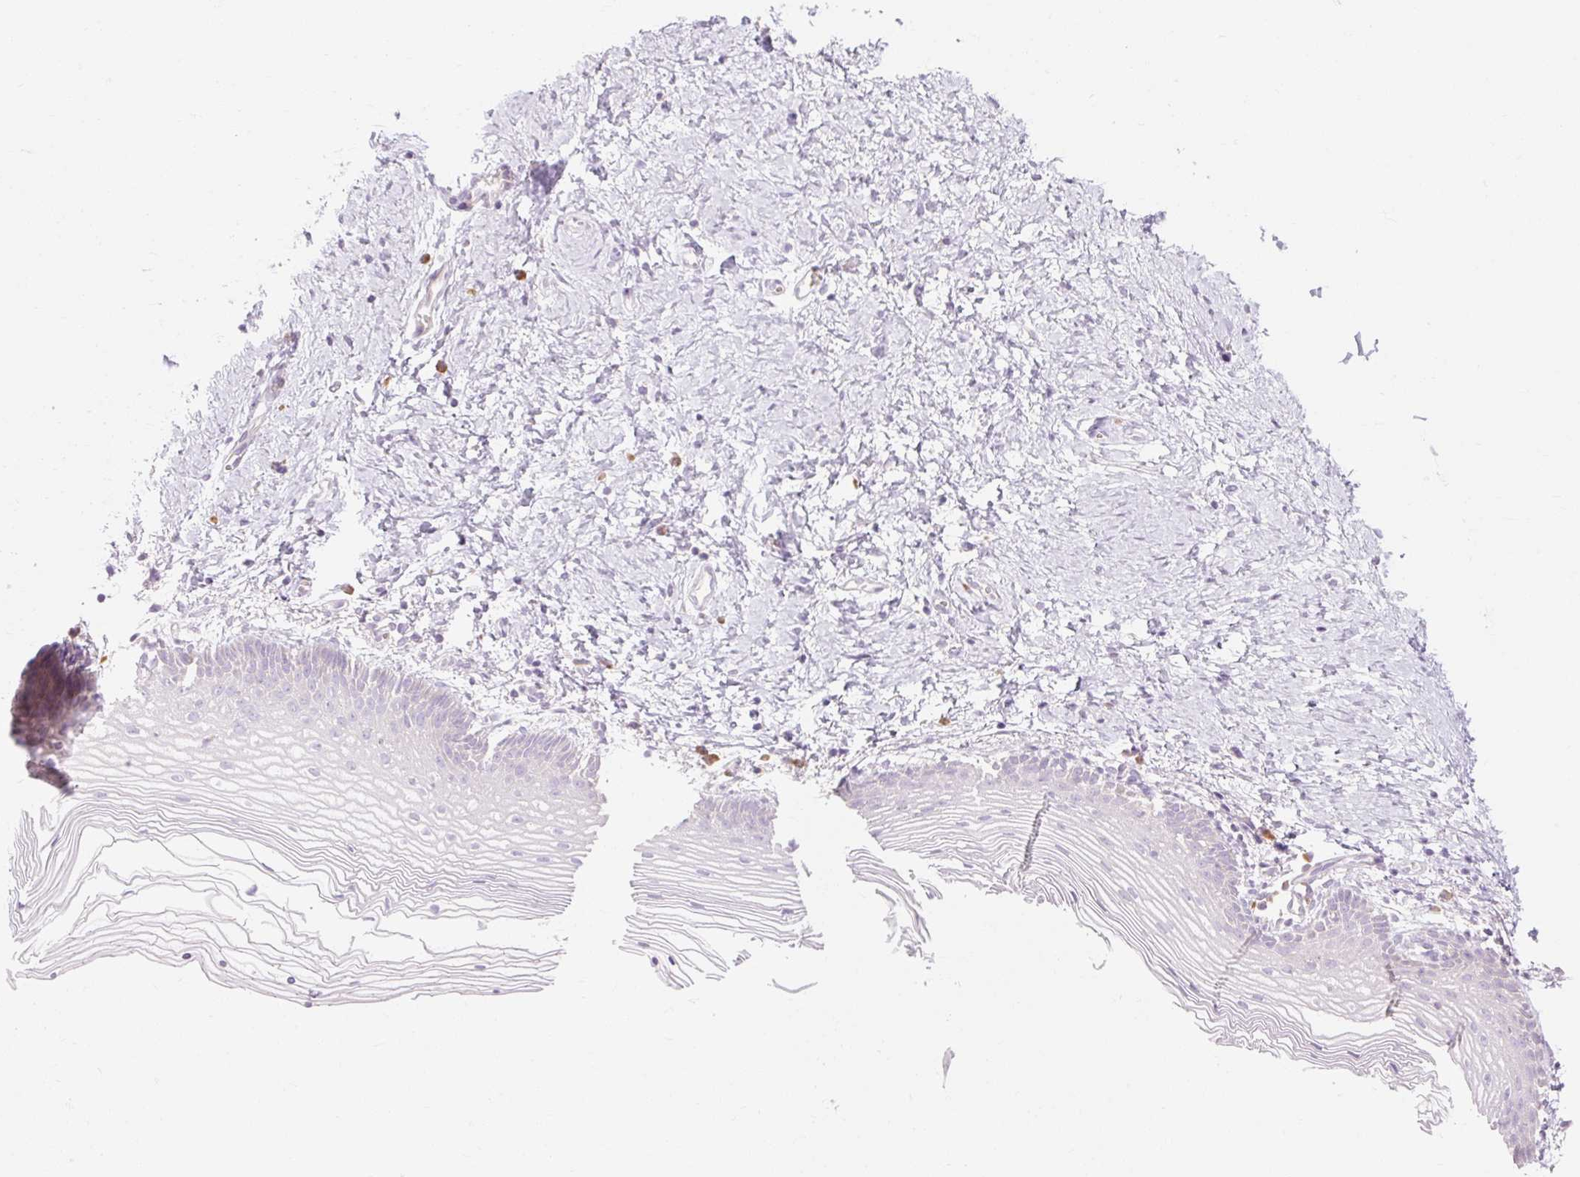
{"staining": {"intensity": "negative", "quantity": "none", "location": "none"}, "tissue": "vagina", "cell_type": "Squamous epithelial cells", "image_type": "normal", "snomed": [{"axis": "morphology", "description": "Normal tissue, NOS"}, {"axis": "topography", "description": "Vagina"}], "caption": "An immunohistochemistry micrograph of unremarkable vagina is shown. There is no staining in squamous epithelial cells of vagina.", "gene": "MYO1D", "patient": {"sex": "female", "age": 56}}